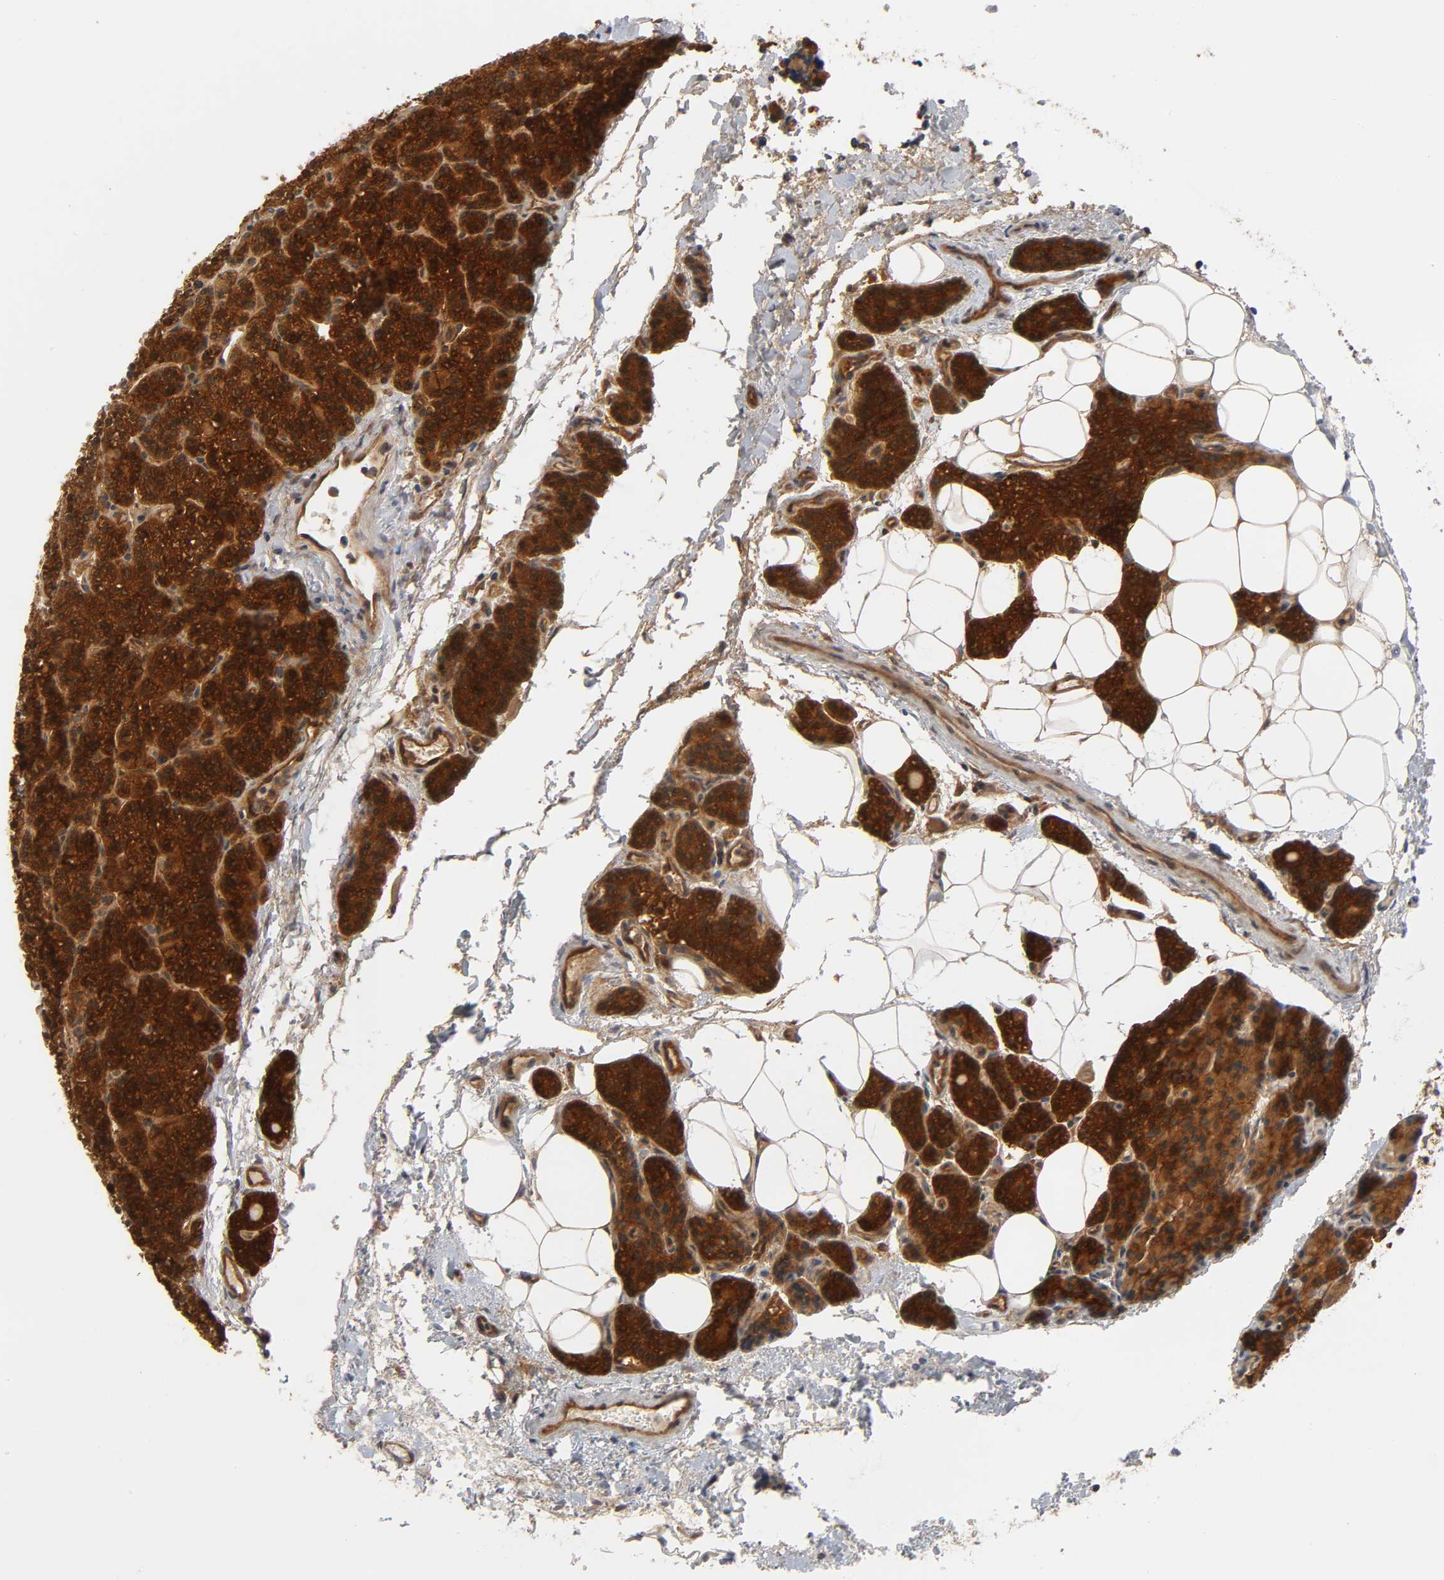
{"staining": {"intensity": "strong", "quantity": ">75%", "location": "cytoplasmic/membranous,nuclear"}, "tissue": "parathyroid gland", "cell_type": "Glandular cells", "image_type": "normal", "snomed": [{"axis": "morphology", "description": "Normal tissue, NOS"}, {"axis": "topography", "description": "Parathyroid gland"}], "caption": "Parathyroid gland stained with DAB (3,3'-diaminobenzidine) IHC shows high levels of strong cytoplasmic/membranous,nuclear positivity in approximately >75% of glandular cells. Ihc stains the protein in brown and the nuclei are stained blue.", "gene": "PRKAB1", "patient": {"sex": "female", "age": 50}}